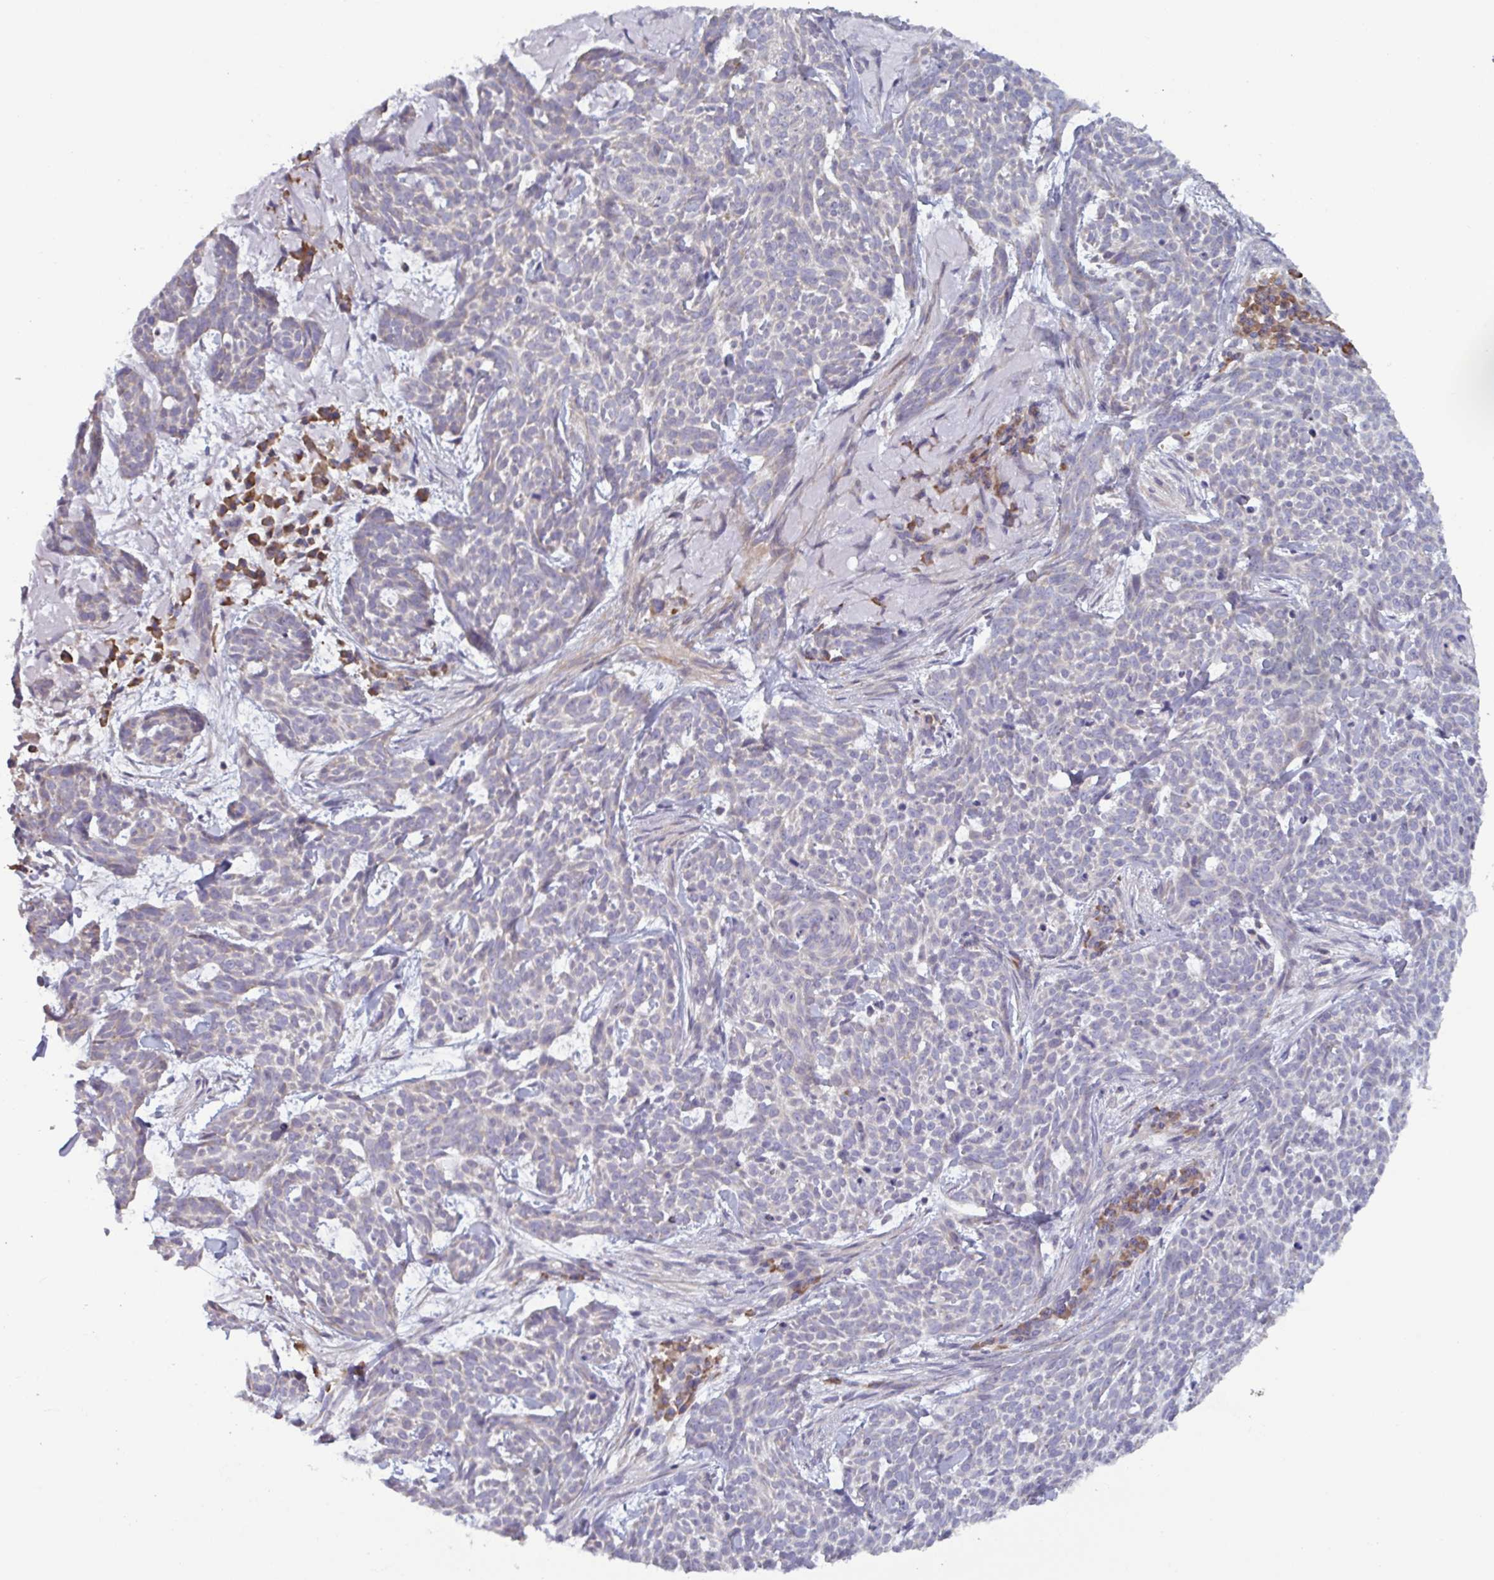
{"staining": {"intensity": "negative", "quantity": "none", "location": "none"}, "tissue": "skin cancer", "cell_type": "Tumor cells", "image_type": "cancer", "snomed": [{"axis": "morphology", "description": "Basal cell carcinoma"}, {"axis": "topography", "description": "Skin"}], "caption": "Tumor cells show no significant protein expression in skin basal cell carcinoma.", "gene": "CD1E", "patient": {"sex": "female", "age": 93}}